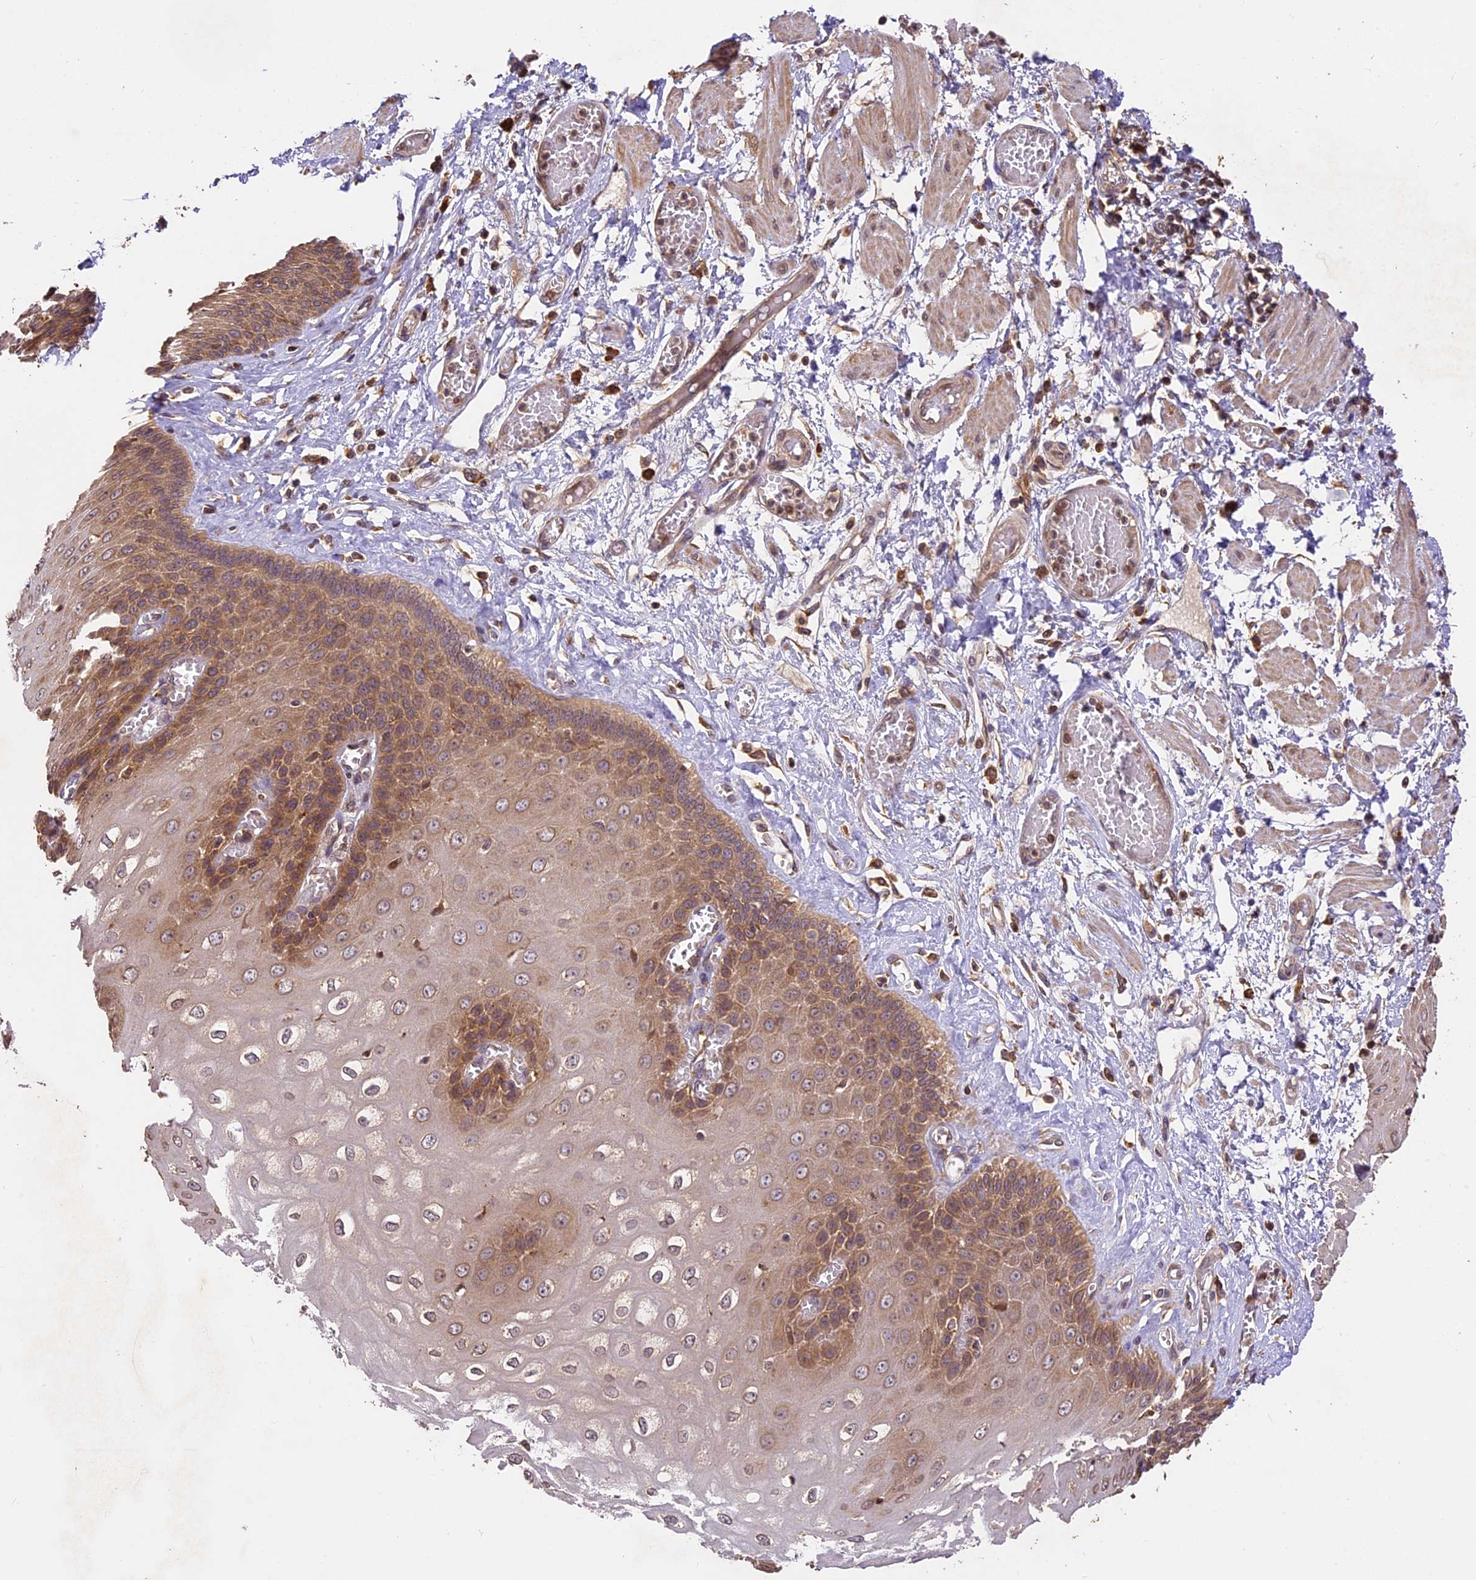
{"staining": {"intensity": "moderate", "quantity": ">75%", "location": "cytoplasmic/membranous"}, "tissue": "esophagus", "cell_type": "Squamous epithelial cells", "image_type": "normal", "snomed": [{"axis": "morphology", "description": "Normal tissue, NOS"}, {"axis": "topography", "description": "Esophagus"}], "caption": "About >75% of squamous epithelial cells in unremarkable esophagus reveal moderate cytoplasmic/membranous protein staining as visualized by brown immunohistochemical staining.", "gene": "BRAP", "patient": {"sex": "male", "age": 60}}